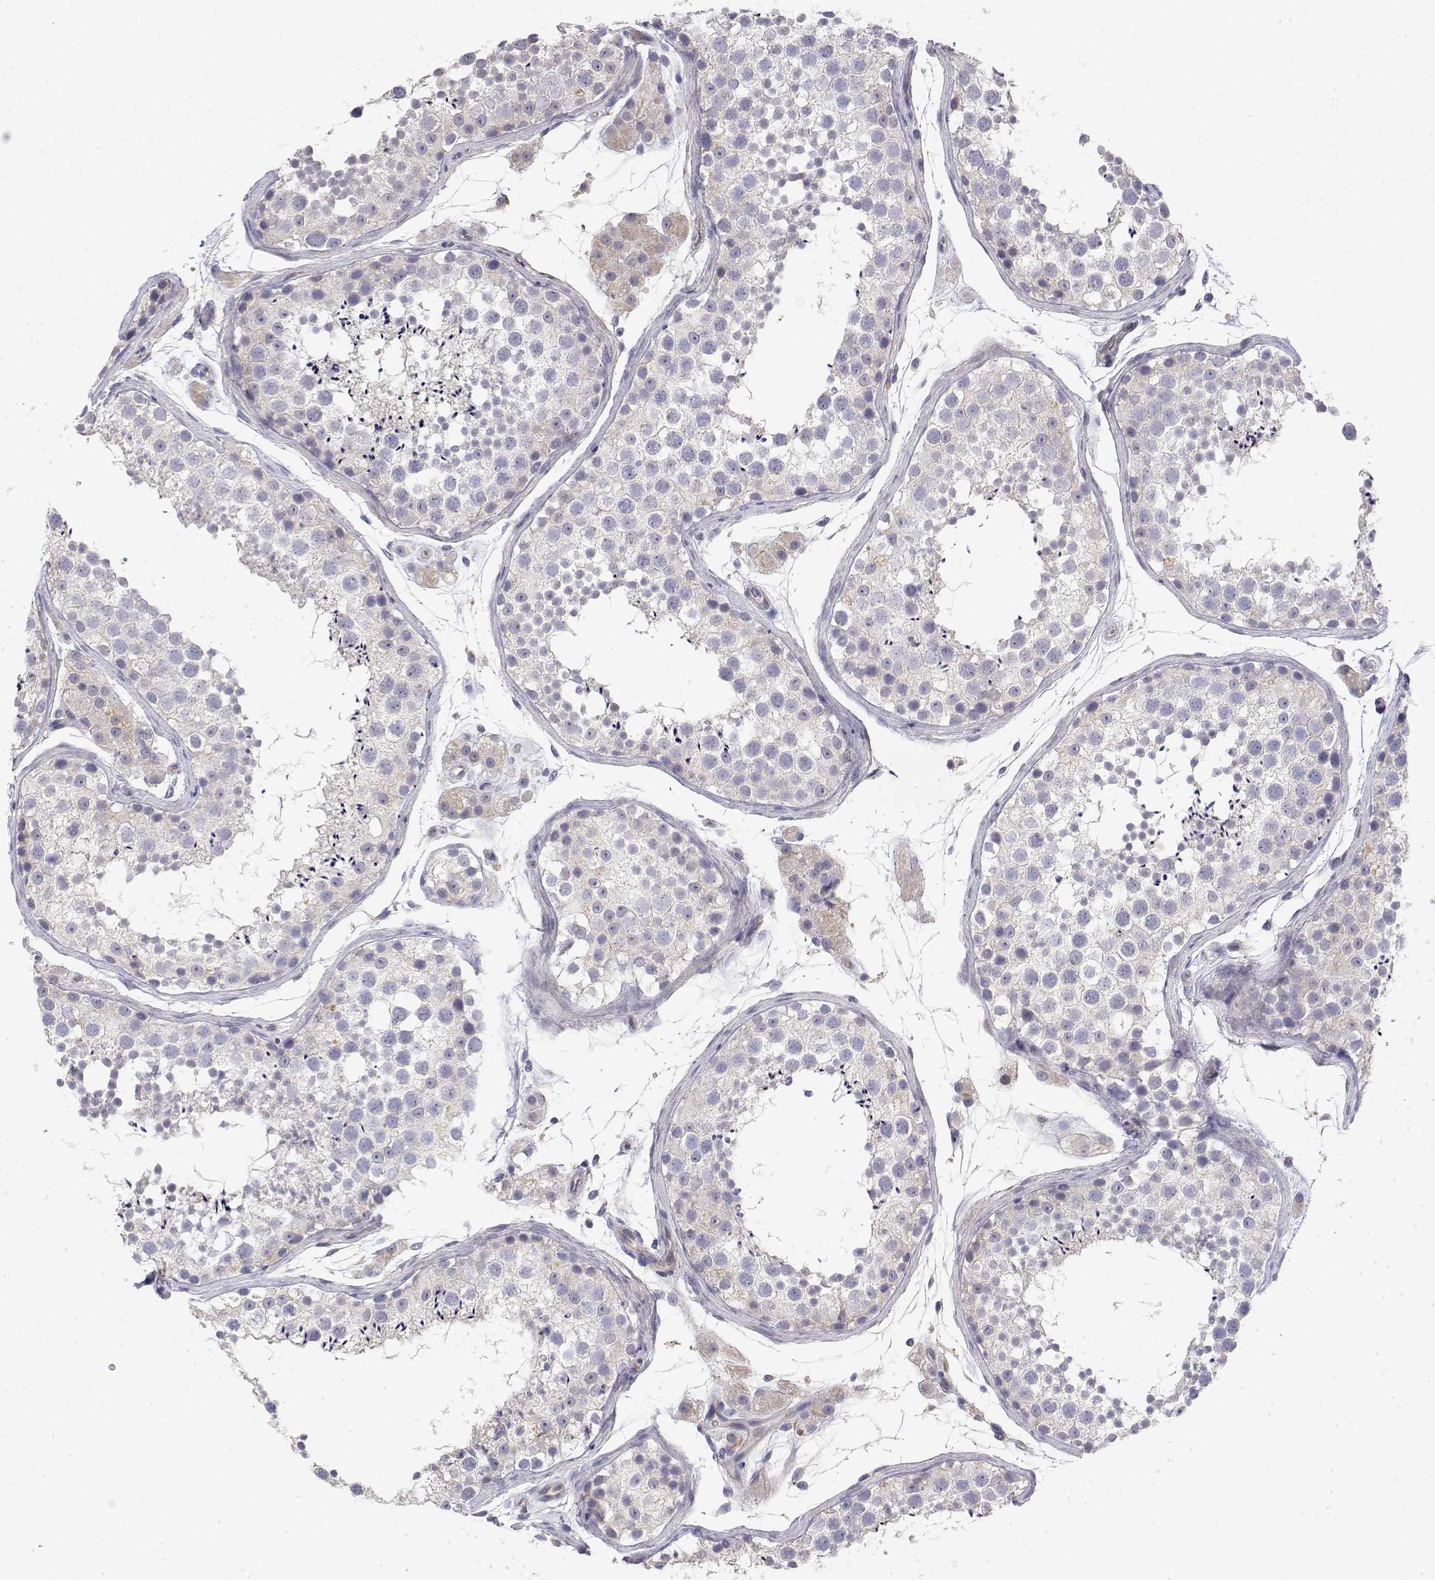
{"staining": {"intensity": "negative", "quantity": "none", "location": "none"}, "tissue": "testis", "cell_type": "Cells in seminiferous ducts", "image_type": "normal", "snomed": [{"axis": "morphology", "description": "Normal tissue, NOS"}, {"axis": "topography", "description": "Testis"}], "caption": "This is an immunohistochemistry (IHC) histopathology image of benign human testis. There is no expression in cells in seminiferous ducts.", "gene": "GGACT", "patient": {"sex": "male", "age": 41}}